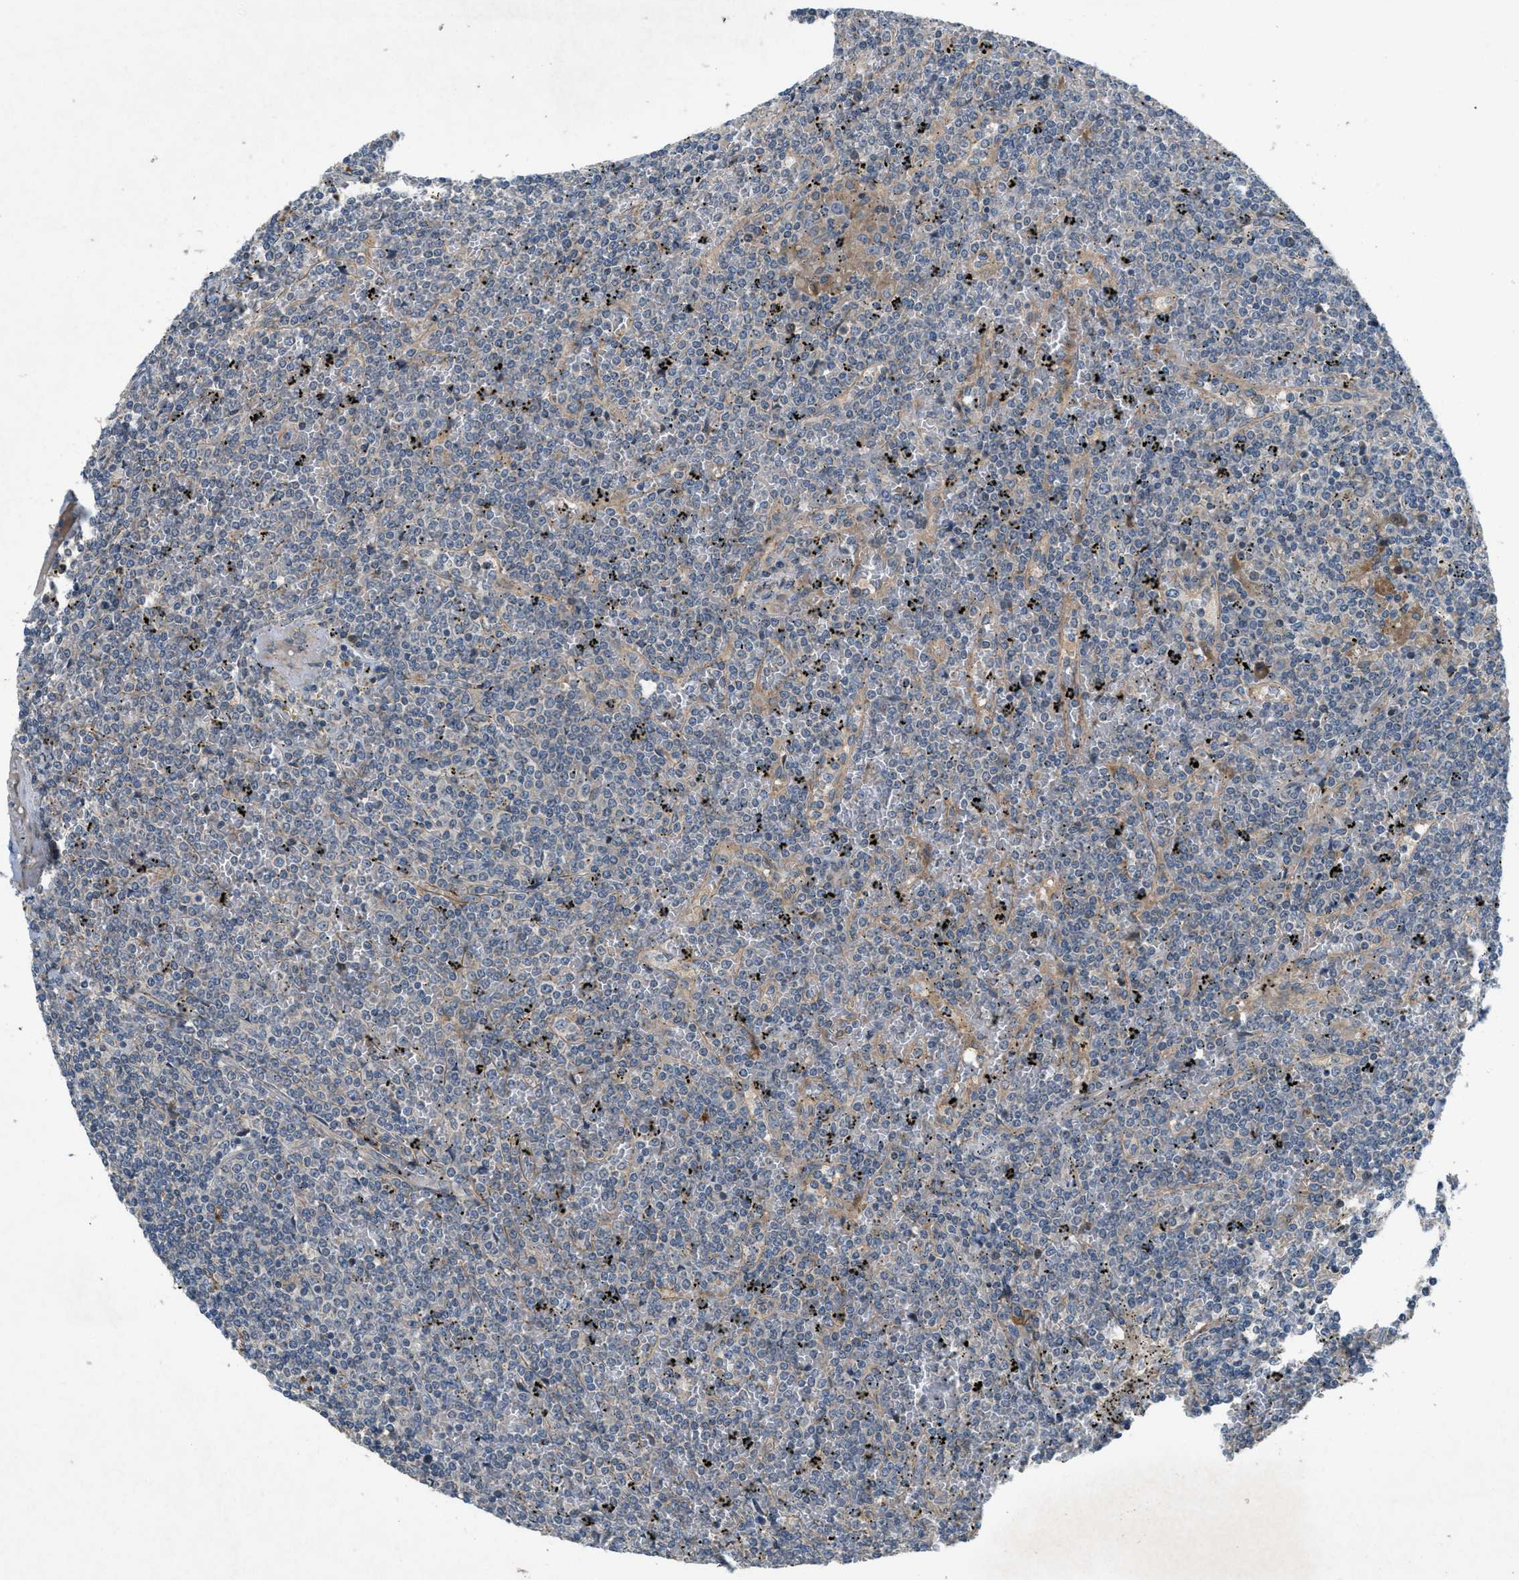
{"staining": {"intensity": "negative", "quantity": "none", "location": "none"}, "tissue": "lymphoma", "cell_type": "Tumor cells", "image_type": "cancer", "snomed": [{"axis": "morphology", "description": "Malignant lymphoma, non-Hodgkin's type, Low grade"}, {"axis": "topography", "description": "Spleen"}], "caption": "This is a micrograph of immunohistochemistry (IHC) staining of lymphoma, which shows no staining in tumor cells.", "gene": "ADCY6", "patient": {"sex": "female", "age": 19}}